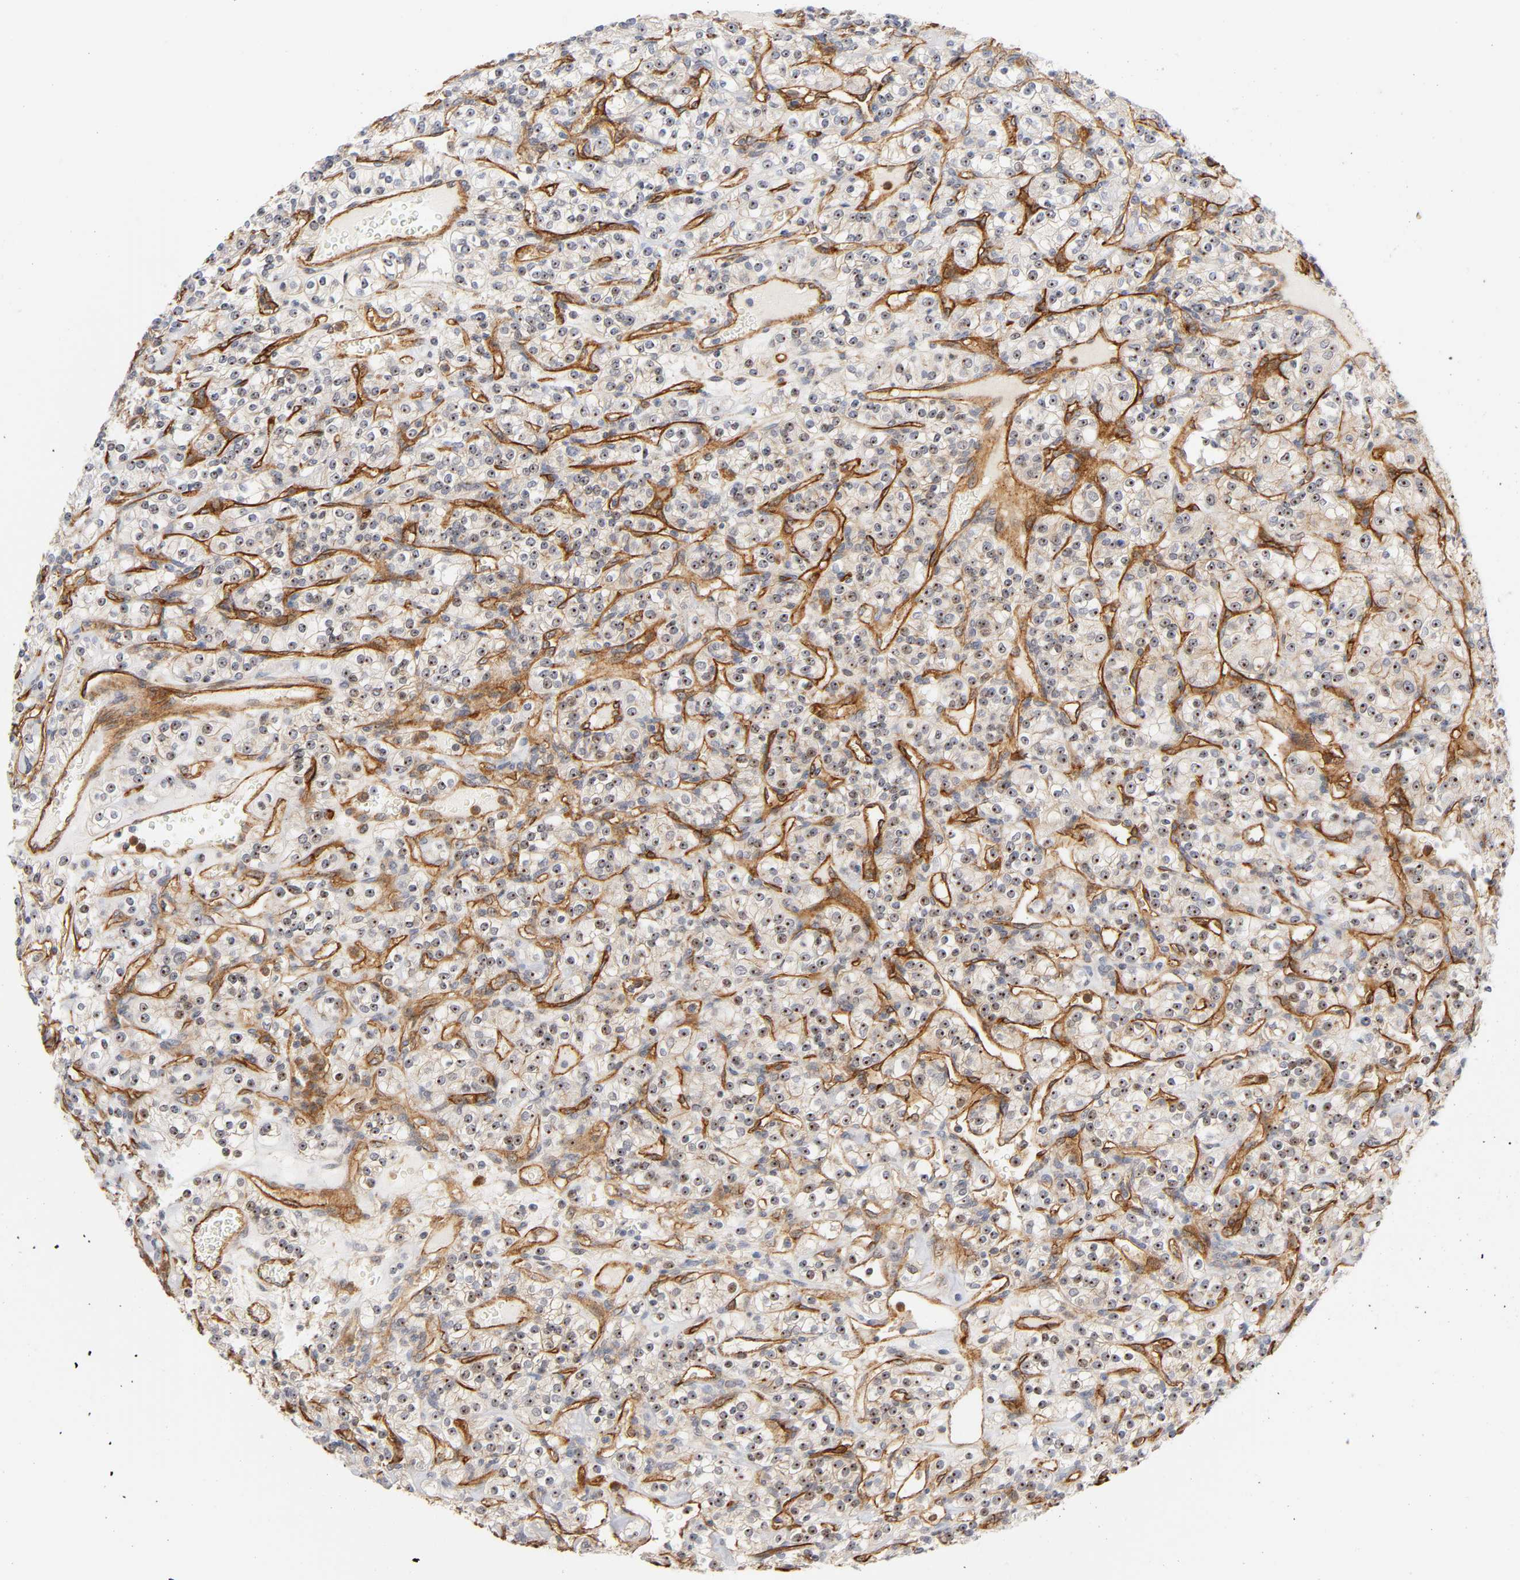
{"staining": {"intensity": "strong", "quantity": ">75%", "location": "nuclear"}, "tissue": "renal cancer", "cell_type": "Tumor cells", "image_type": "cancer", "snomed": [{"axis": "morphology", "description": "Adenocarcinoma, NOS"}, {"axis": "topography", "description": "Kidney"}], "caption": "Tumor cells reveal high levels of strong nuclear staining in about >75% of cells in adenocarcinoma (renal). (DAB IHC with brightfield microscopy, high magnification).", "gene": "PLD1", "patient": {"sex": "male", "age": 77}}